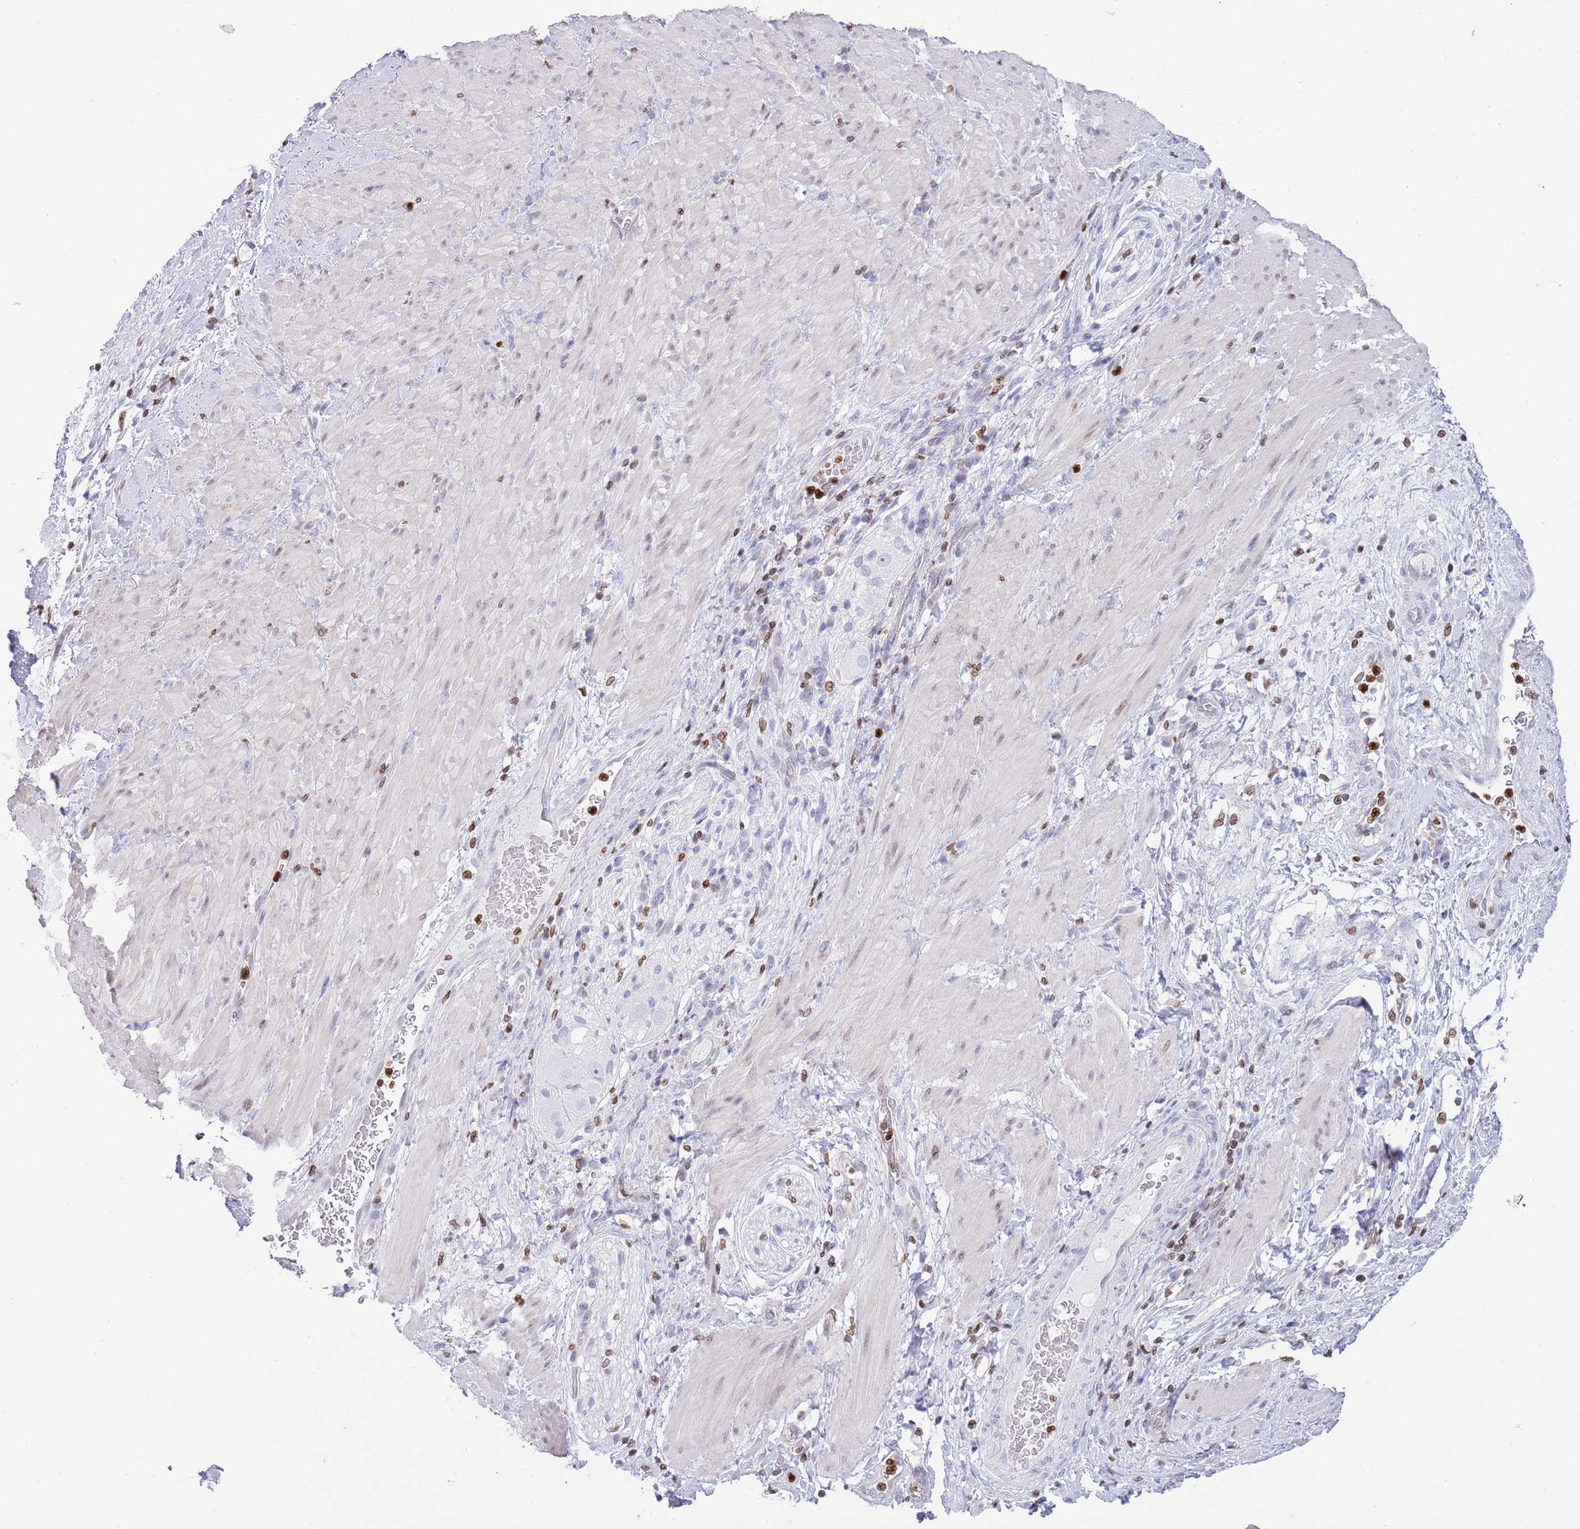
{"staining": {"intensity": "negative", "quantity": "none", "location": "none"}, "tissue": "stomach cancer", "cell_type": "Tumor cells", "image_type": "cancer", "snomed": [{"axis": "morphology", "description": "Normal tissue, NOS"}, {"axis": "morphology", "description": "Adenocarcinoma, NOS"}, {"axis": "topography", "description": "Stomach"}], "caption": "Immunohistochemistry (IHC) micrograph of human stomach cancer (adenocarcinoma) stained for a protein (brown), which reveals no positivity in tumor cells.", "gene": "LBR", "patient": {"sex": "female", "age": 64}}